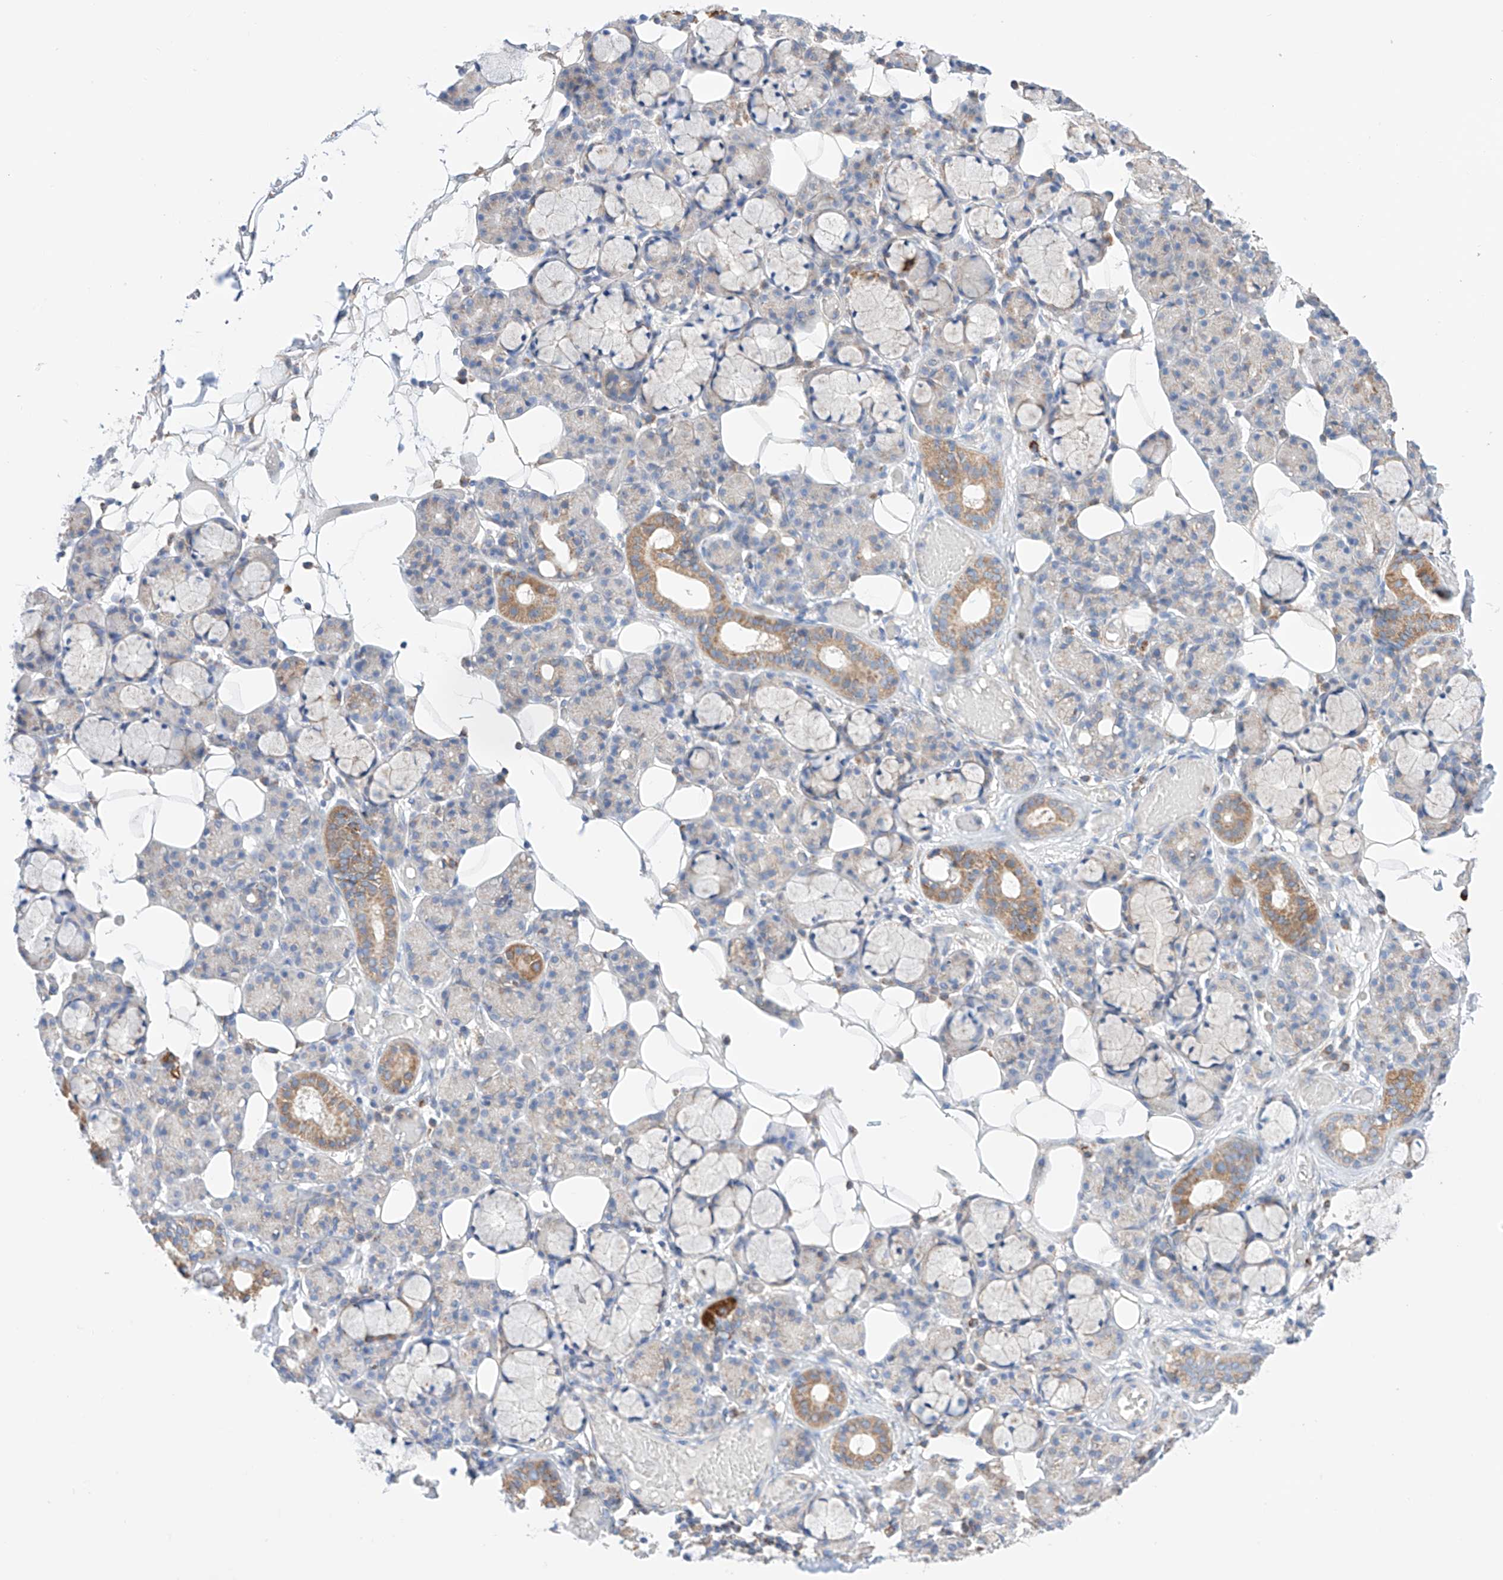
{"staining": {"intensity": "moderate", "quantity": "<25%", "location": "cytoplasmic/membranous"}, "tissue": "salivary gland", "cell_type": "Glandular cells", "image_type": "normal", "snomed": [{"axis": "morphology", "description": "Normal tissue, NOS"}, {"axis": "topography", "description": "Salivary gland"}], "caption": "High-power microscopy captured an IHC photomicrograph of benign salivary gland, revealing moderate cytoplasmic/membranous staining in approximately <25% of glandular cells. (DAB IHC with brightfield microscopy, high magnification).", "gene": "KTI12", "patient": {"sex": "male", "age": 63}}